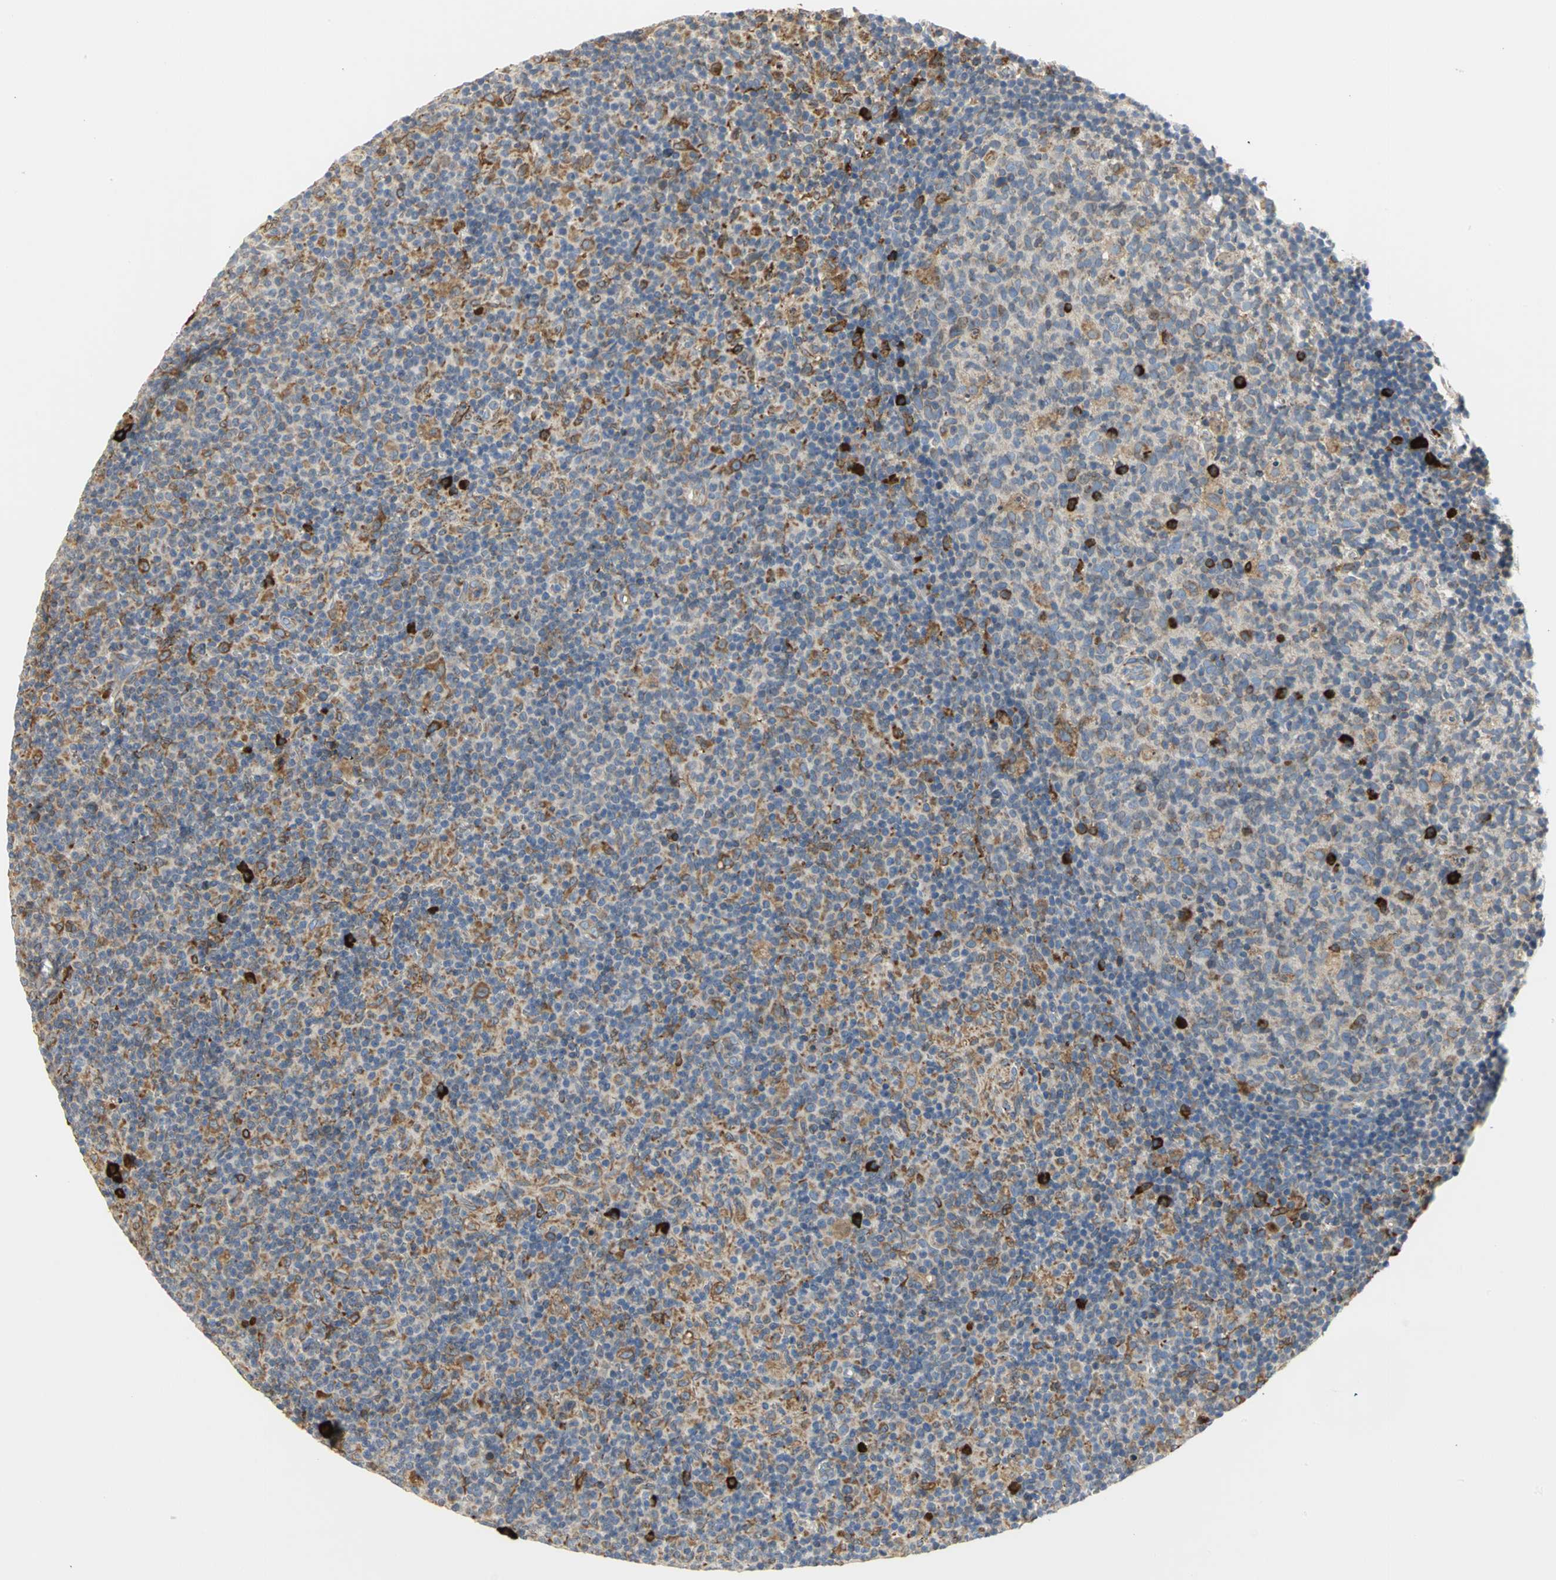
{"staining": {"intensity": "strong", "quantity": "<25%", "location": "cytoplasmic/membranous"}, "tissue": "lymph node", "cell_type": "Germinal center cells", "image_type": "normal", "snomed": [{"axis": "morphology", "description": "Normal tissue, NOS"}, {"axis": "morphology", "description": "Inflammation, NOS"}, {"axis": "topography", "description": "Lymph node"}], "caption": "Immunohistochemical staining of unremarkable human lymph node reveals strong cytoplasmic/membranous protein positivity in approximately <25% of germinal center cells.", "gene": "SDF2L1", "patient": {"sex": "male", "age": 55}}